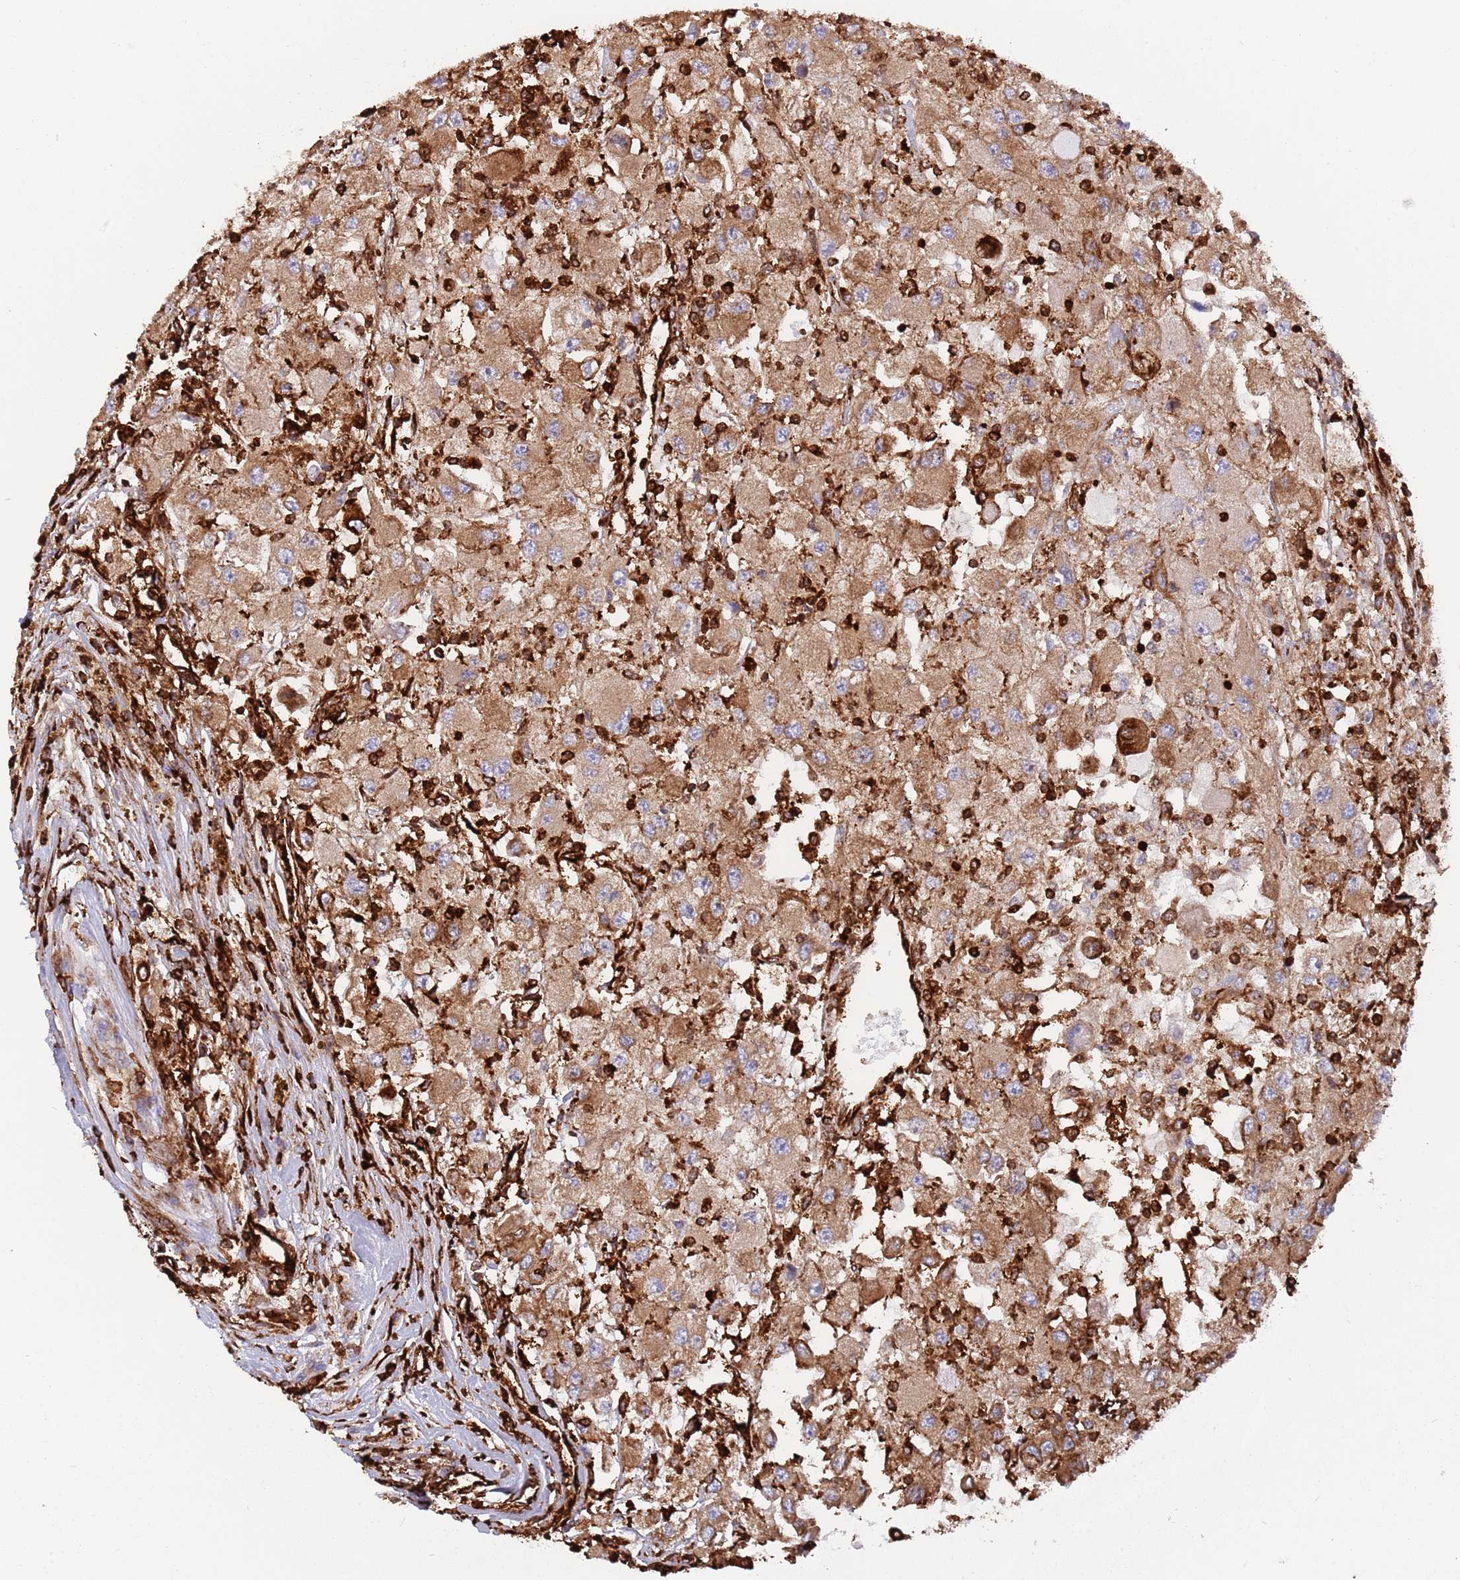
{"staining": {"intensity": "moderate", "quantity": ">75%", "location": "cytoplasmic/membranous"}, "tissue": "renal cancer", "cell_type": "Tumor cells", "image_type": "cancer", "snomed": [{"axis": "morphology", "description": "Adenocarcinoma, NOS"}, {"axis": "topography", "description": "Kidney"}], "caption": "An immunohistochemistry histopathology image of tumor tissue is shown. Protein staining in brown highlights moderate cytoplasmic/membranous positivity in renal adenocarcinoma within tumor cells. (IHC, brightfield microscopy, high magnification).", "gene": "KBTBD7", "patient": {"sex": "female", "age": 67}}